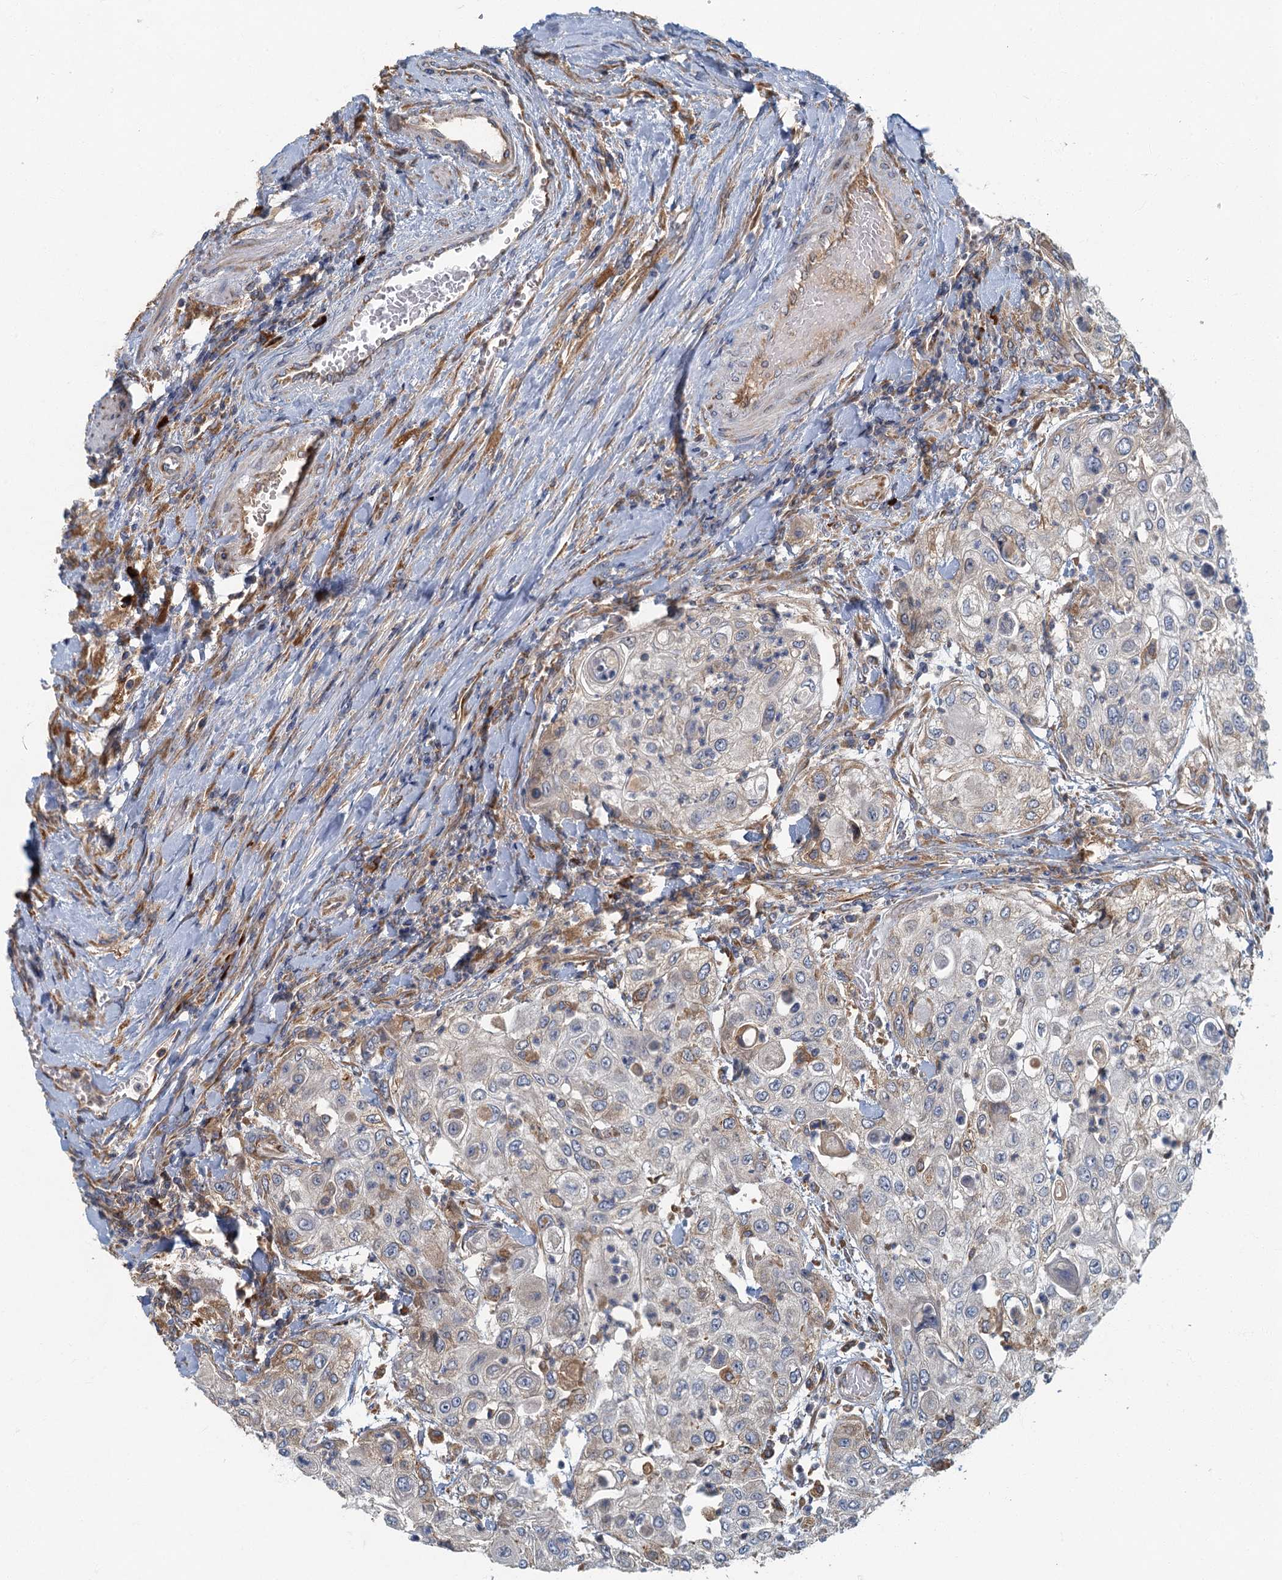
{"staining": {"intensity": "negative", "quantity": "none", "location": "none"}, "tissue": "urothelial cancer", "cell_type": "Tumor cells", "image_type": "cancer", "snomed": [{"axis": "morphology", "description": "Urothelial carcinoma, High grade"}, {"axis": "topography", "description": "Urinary bladder"}], "caption": "Urothelial cancer stained for a protein using immunohistochemistry (IHC) reveals no expression tumor cells.", "gene": "SPDYC", "patient": {"sex": "female", "age": 79}}